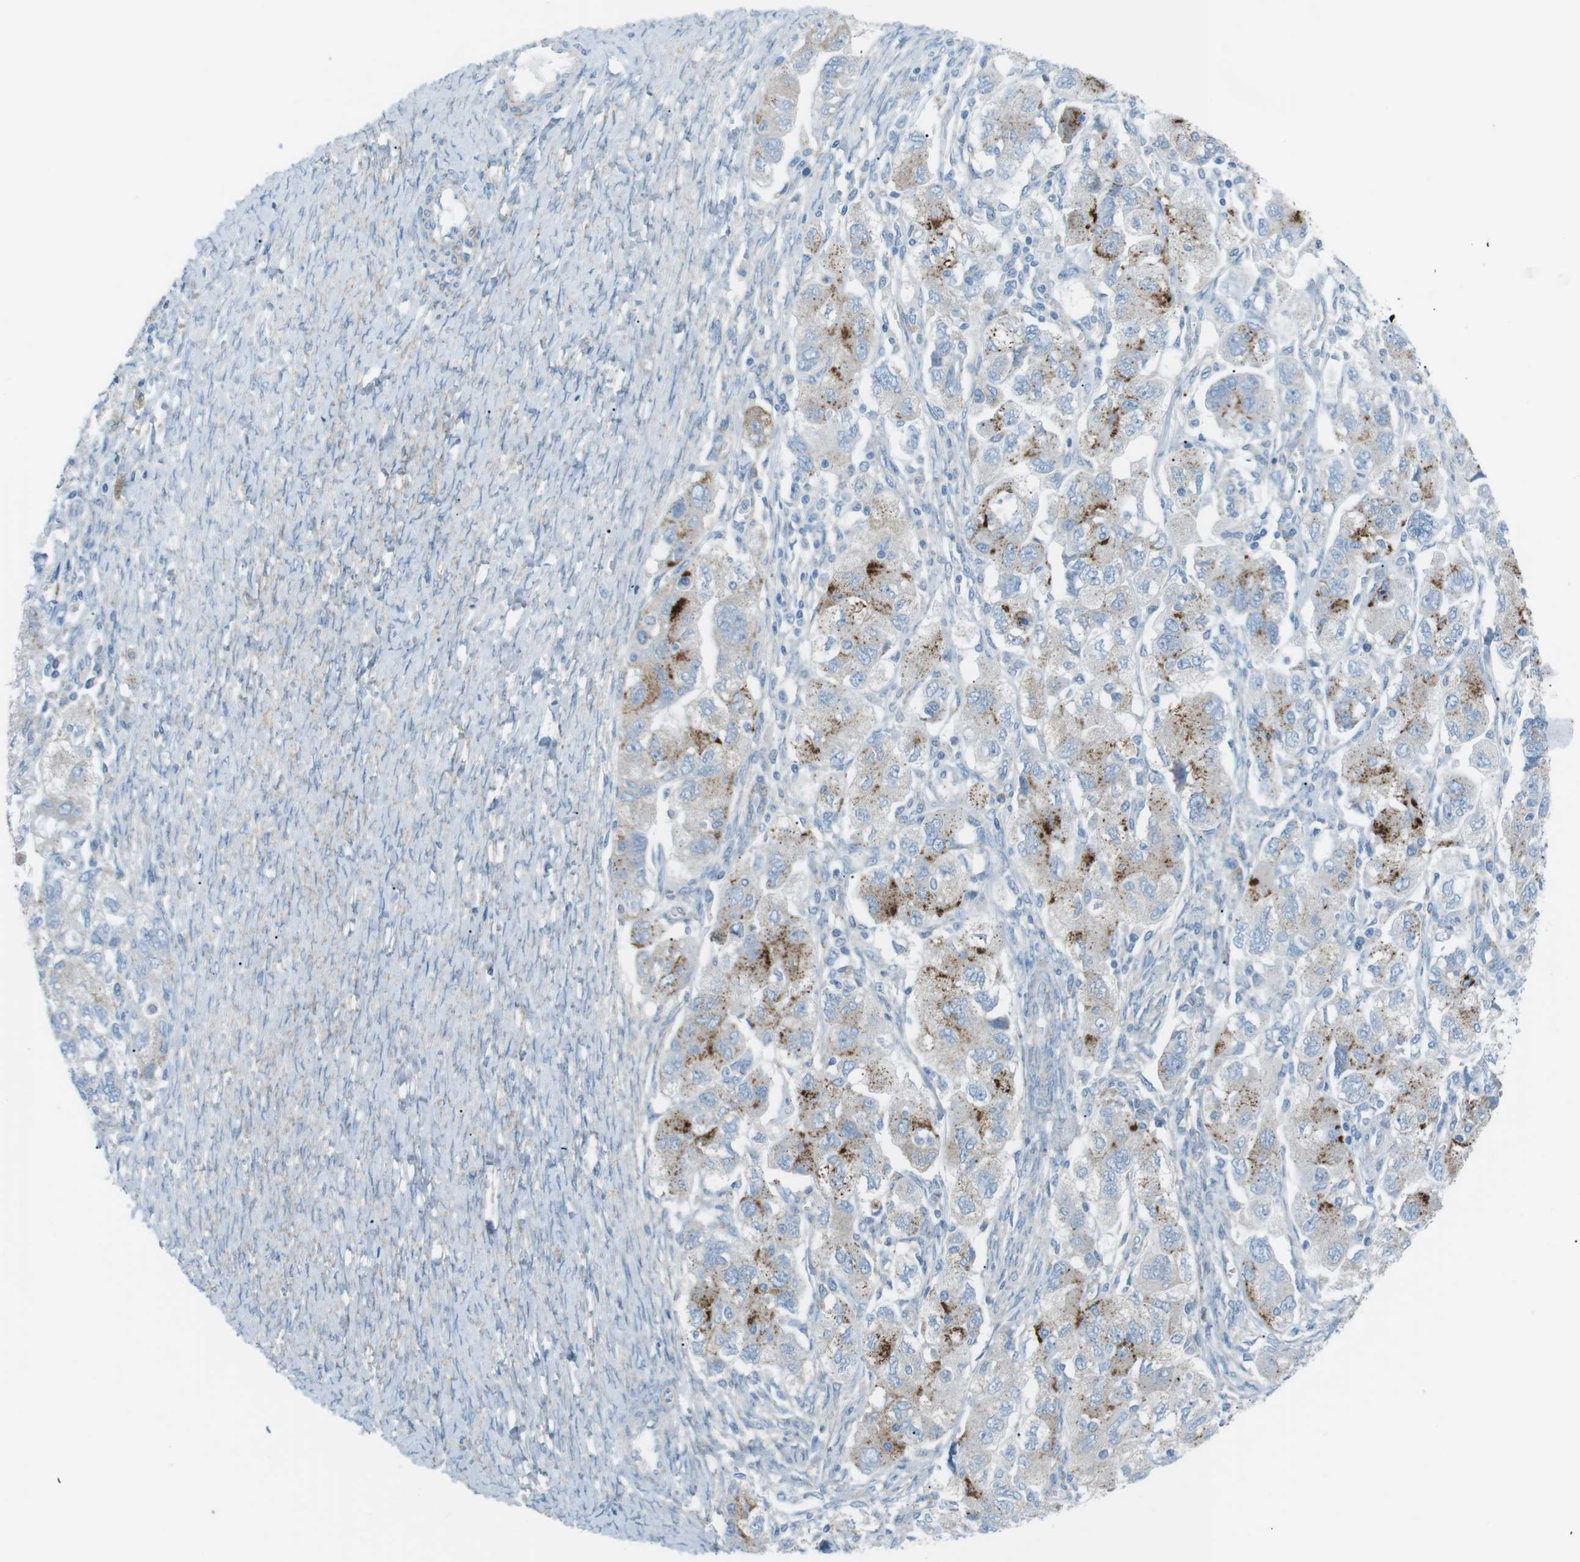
{"staining": {"intensity": "moderate", "quantity": "25%-75%", "location": "cytoplasmic/membranous"}, "tissue": "ovarian cancer", "cell_type": "Tumor cells", "image_type": "cancer", "snomed": [{"axis": "morphology", "description": "Carcinoma, NOS"}, {"axis": "morphology", "description": "Cystadenocarcinoma, serous, NOS"}, {"axis": "topography", "description": "Ovary"}], "caption": "Tumor cells show medium levels of moderate cytoplasmic/membranous expression in approximately 25%-75% of cells in human ovarian cancer.", "gene": "VAMP1", "patient": {"sex": "female", "age": 69}}